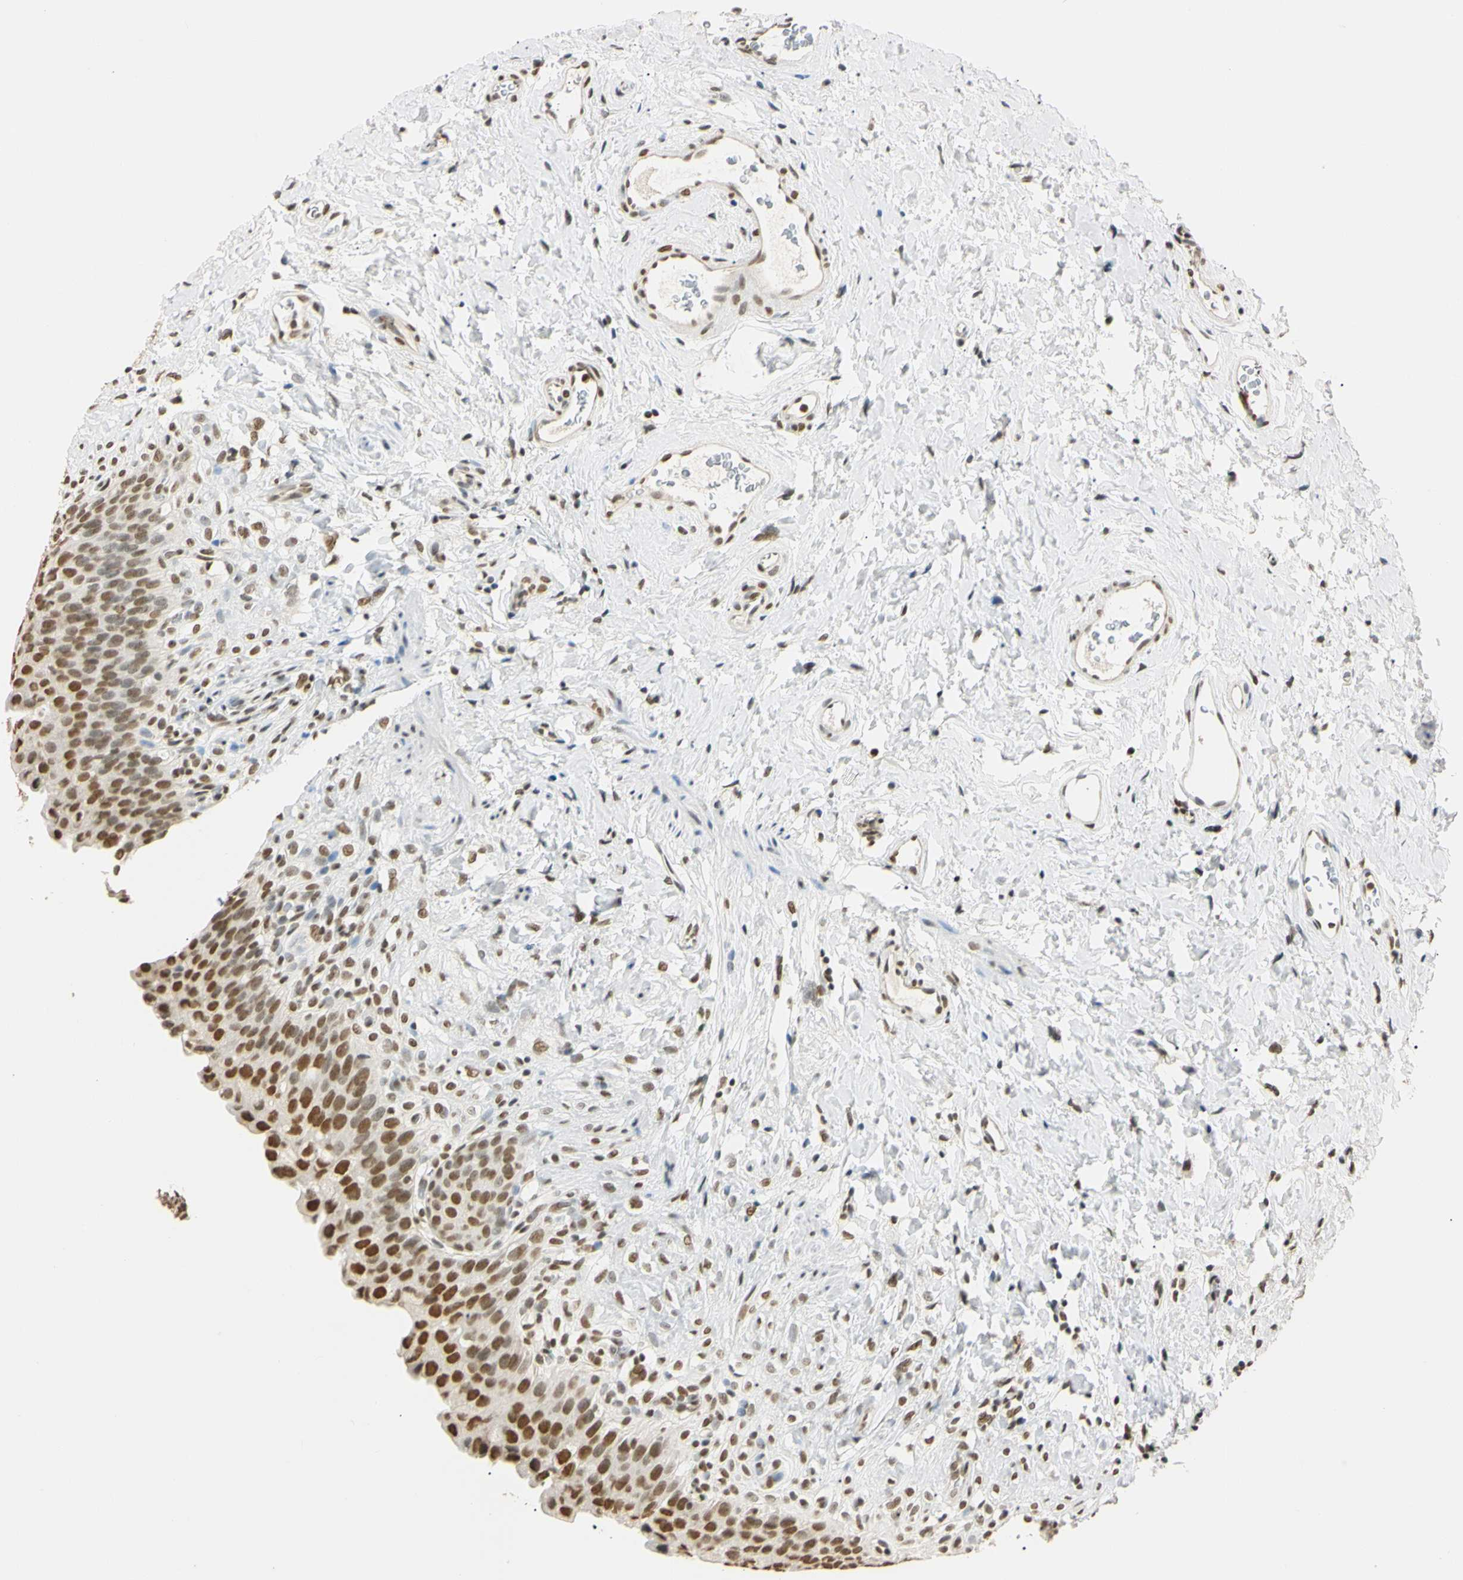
{"staining": {"intensity": "strong", "quantity": ">75%", "location": "nuclear"}, "tissue": "urinary bladder", "cell_type": "Urothelial cells", "image_type": "normal", "snomed": [{"axis": "morphology", "description": "Normal tissue, NOS"}, {"axis": "topography", "description": "Urinary bladder"}], "caption": "Immunohistochemistry histopathology image of unremarkable urinary bladder stained for a protein (brown), which exhibits high levels of strong nuclear staining in about >75% of urothelial cells.", "gene": "SMARCA5", "patient": {"sex": "female", "age": 79}}